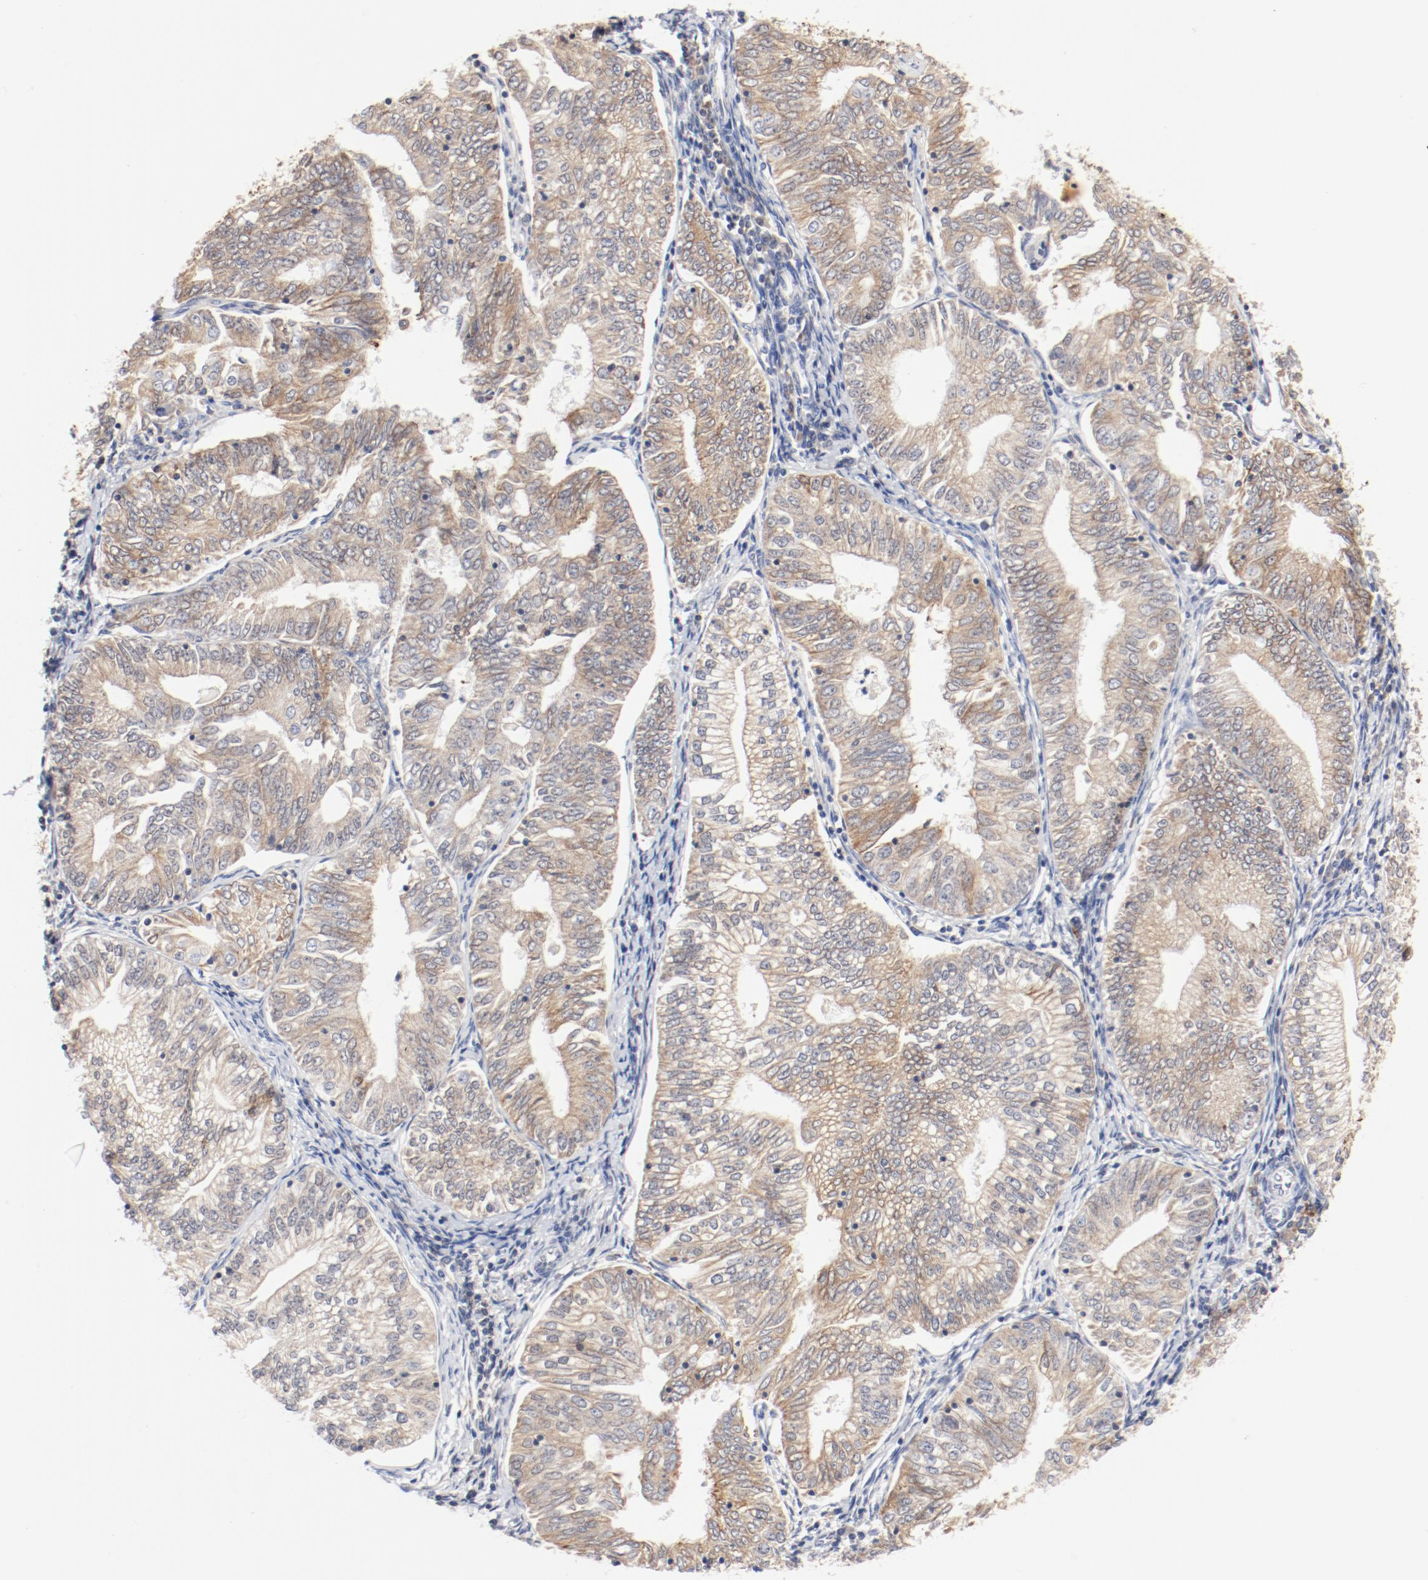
{"staining": {"intensity": "moderate", "quantity": ">75%", "location": "cytoplasmic/membranous"}, "tissue": "endometrial cancer", "cell_type": "Tumor cells", "image_type": "cancer", "snomed": [{"axis": "morphology", "description": "Adenocarcinoma, NOS"}, {"axis": "topography", "description": "Endometrium"}], "caption": "Moderate cytoplasmic/membranous staining for a protein is present in about >75% of tumor cells of endometrial cancer using immunohistochemistry (IHC).", "gene": "PDPK1", "patient": {"sex": "female", "age": 69}}